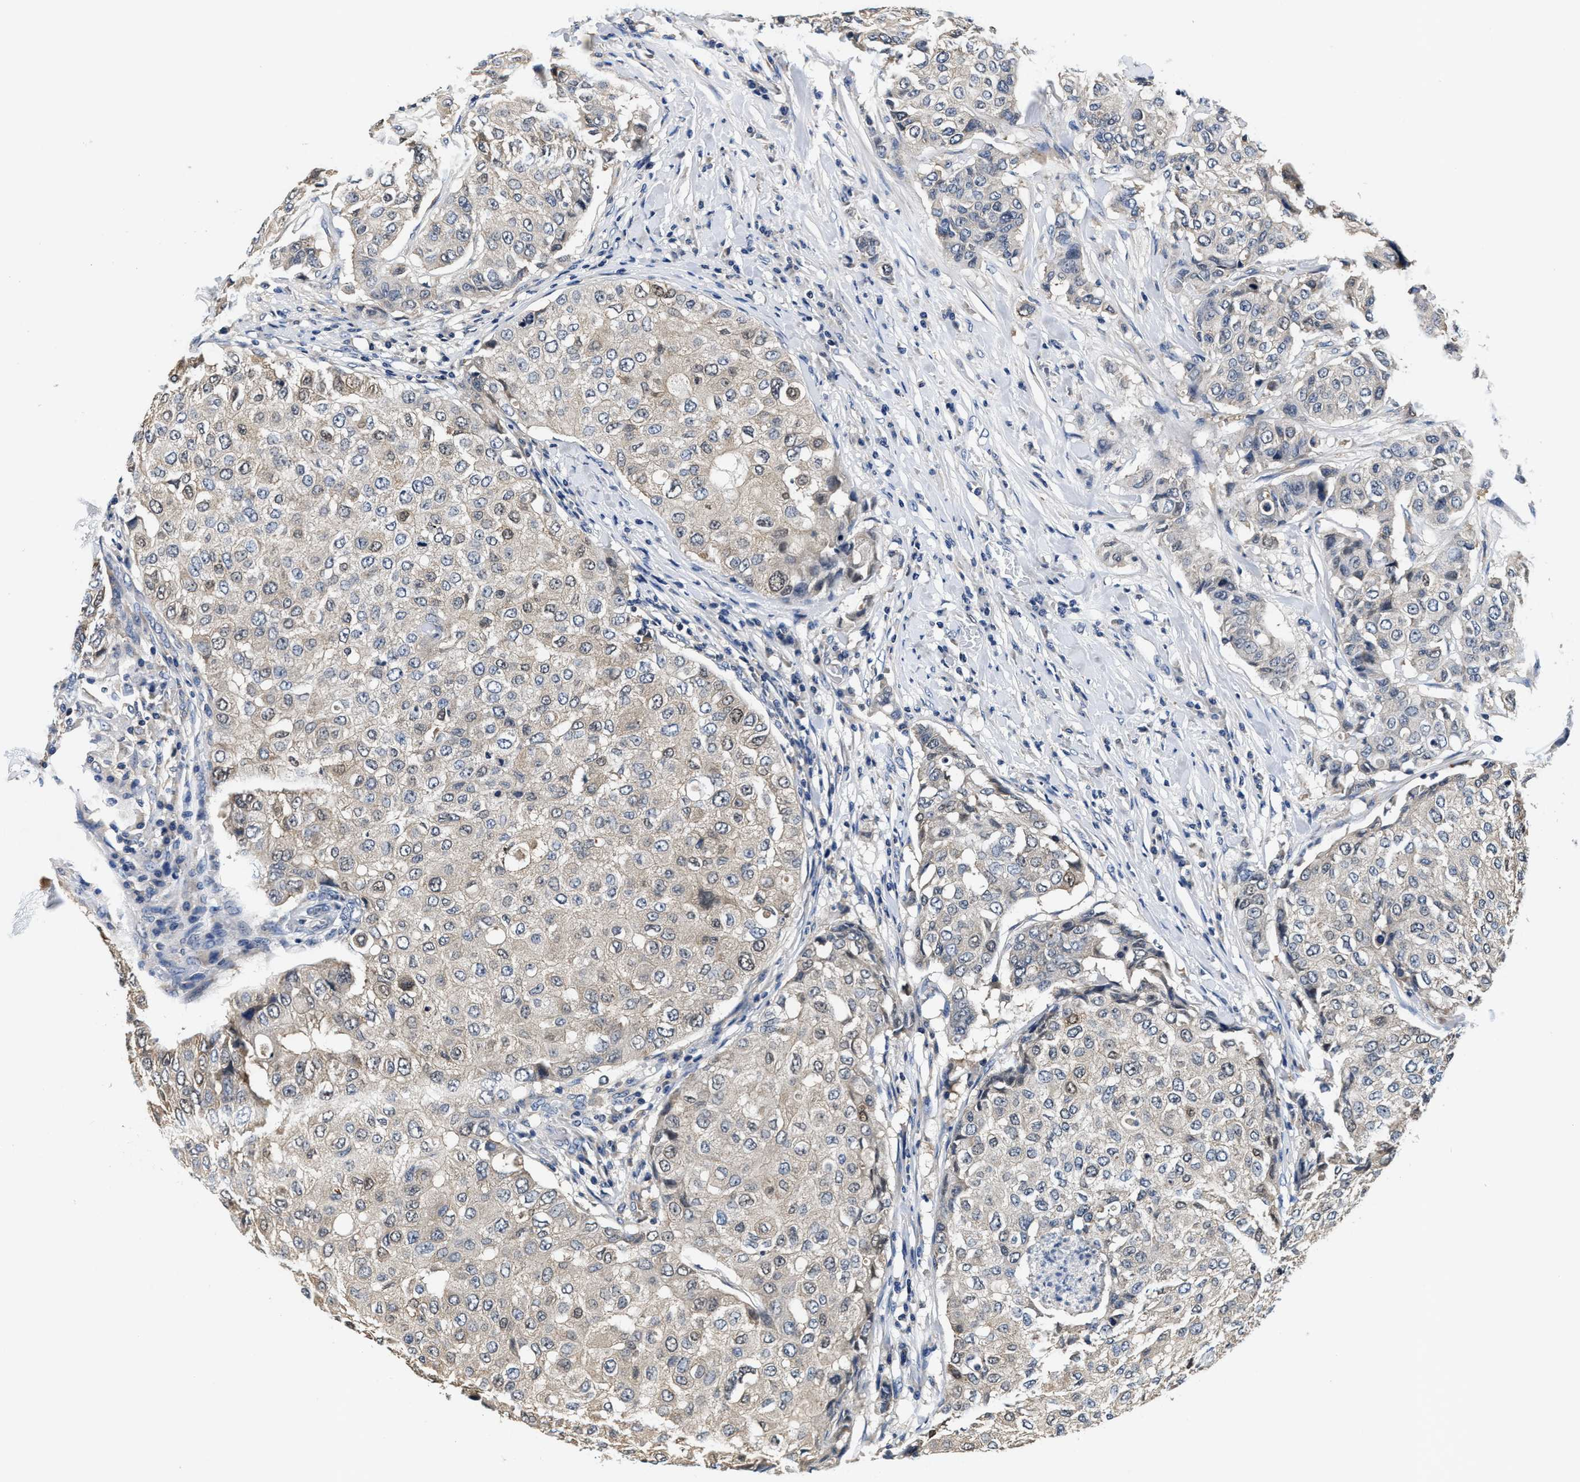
{"staining": {"intensity": "moderate", "quantity": "<25%", "location": "cytoplasmic/membranous"}, "tissue": "breast cancer", "cell_type": "Tumor cells", "image_type": "cancer", "snomed": [{"axis": "morphology", "description": "Duct carcinoma"}, {"axis": "topography", "description": "Breast"}], "caption": "This photomicrograph shows immunohistochemistry (IHC) staining of human breast invasive ductal carcinoma, with low moderate cytoplasmic/membranous positivity in approximately <25% of tumor cells.", "gene": "ANKIB1", "patient": {"sex": "female", "age": 27}}